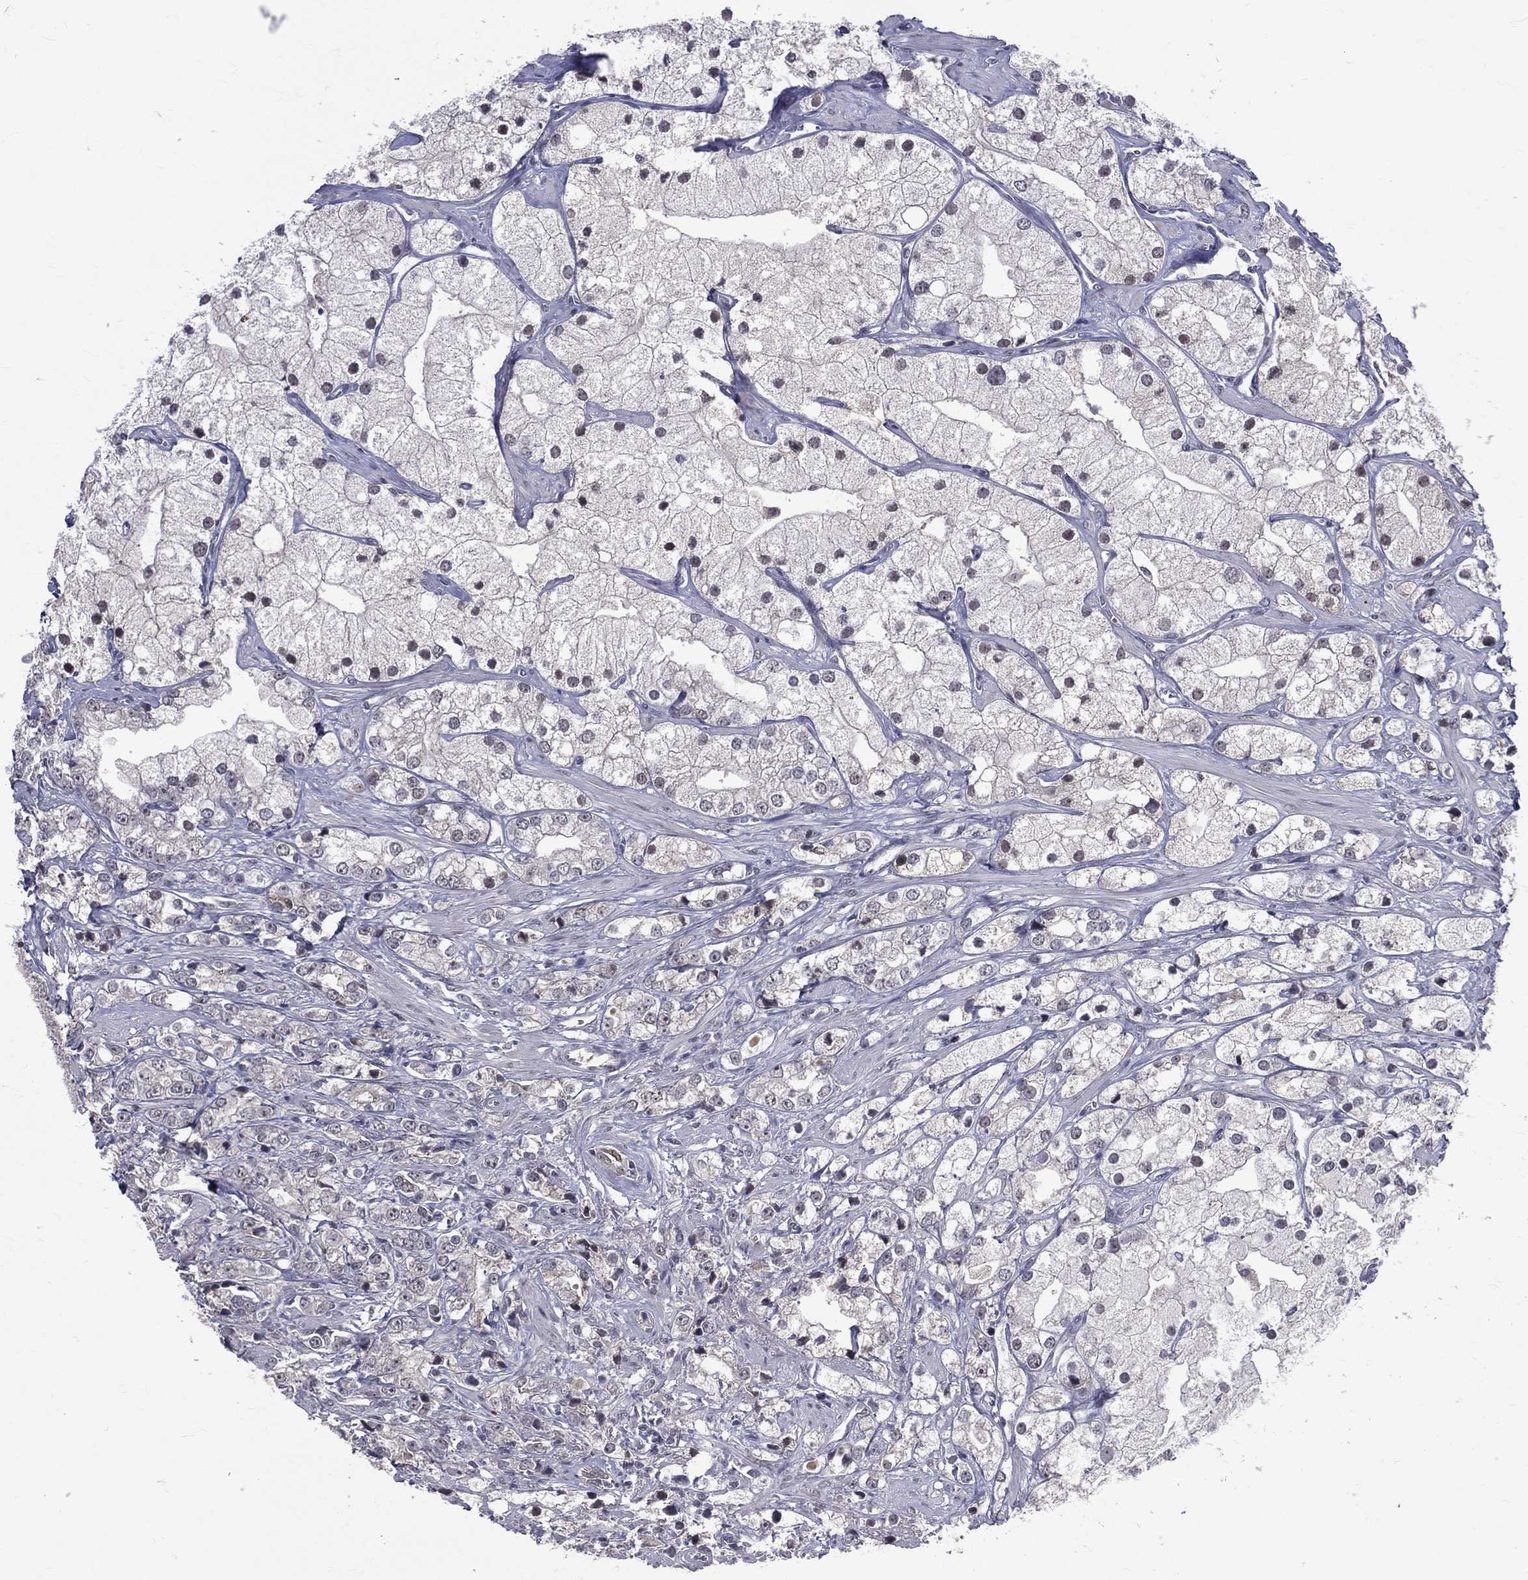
{"staining": {"intensity": "negative", "quantity": "none", "location": "none"}, "tissue": "prostate cancer", "cell_type": "Tumor cells", "image_type": "cancer", "snomed": [{"axis": "morphology", "description": "Adenocarcinoma, NOS"}, {"axis": "topography", "description": "Prostate and seminal vesicle, NOS"}, {"axis": "topography", "description": "Prostate"}], "caption": "High magnification brightfield microscopy of prostate adenocarcinoma stained with DAB (brown) and counterstained with hematoxylin (blue): tumor cells show no significant staining.", "gene": "DSG4", "patient": {"sex": "male", "age": 79}}